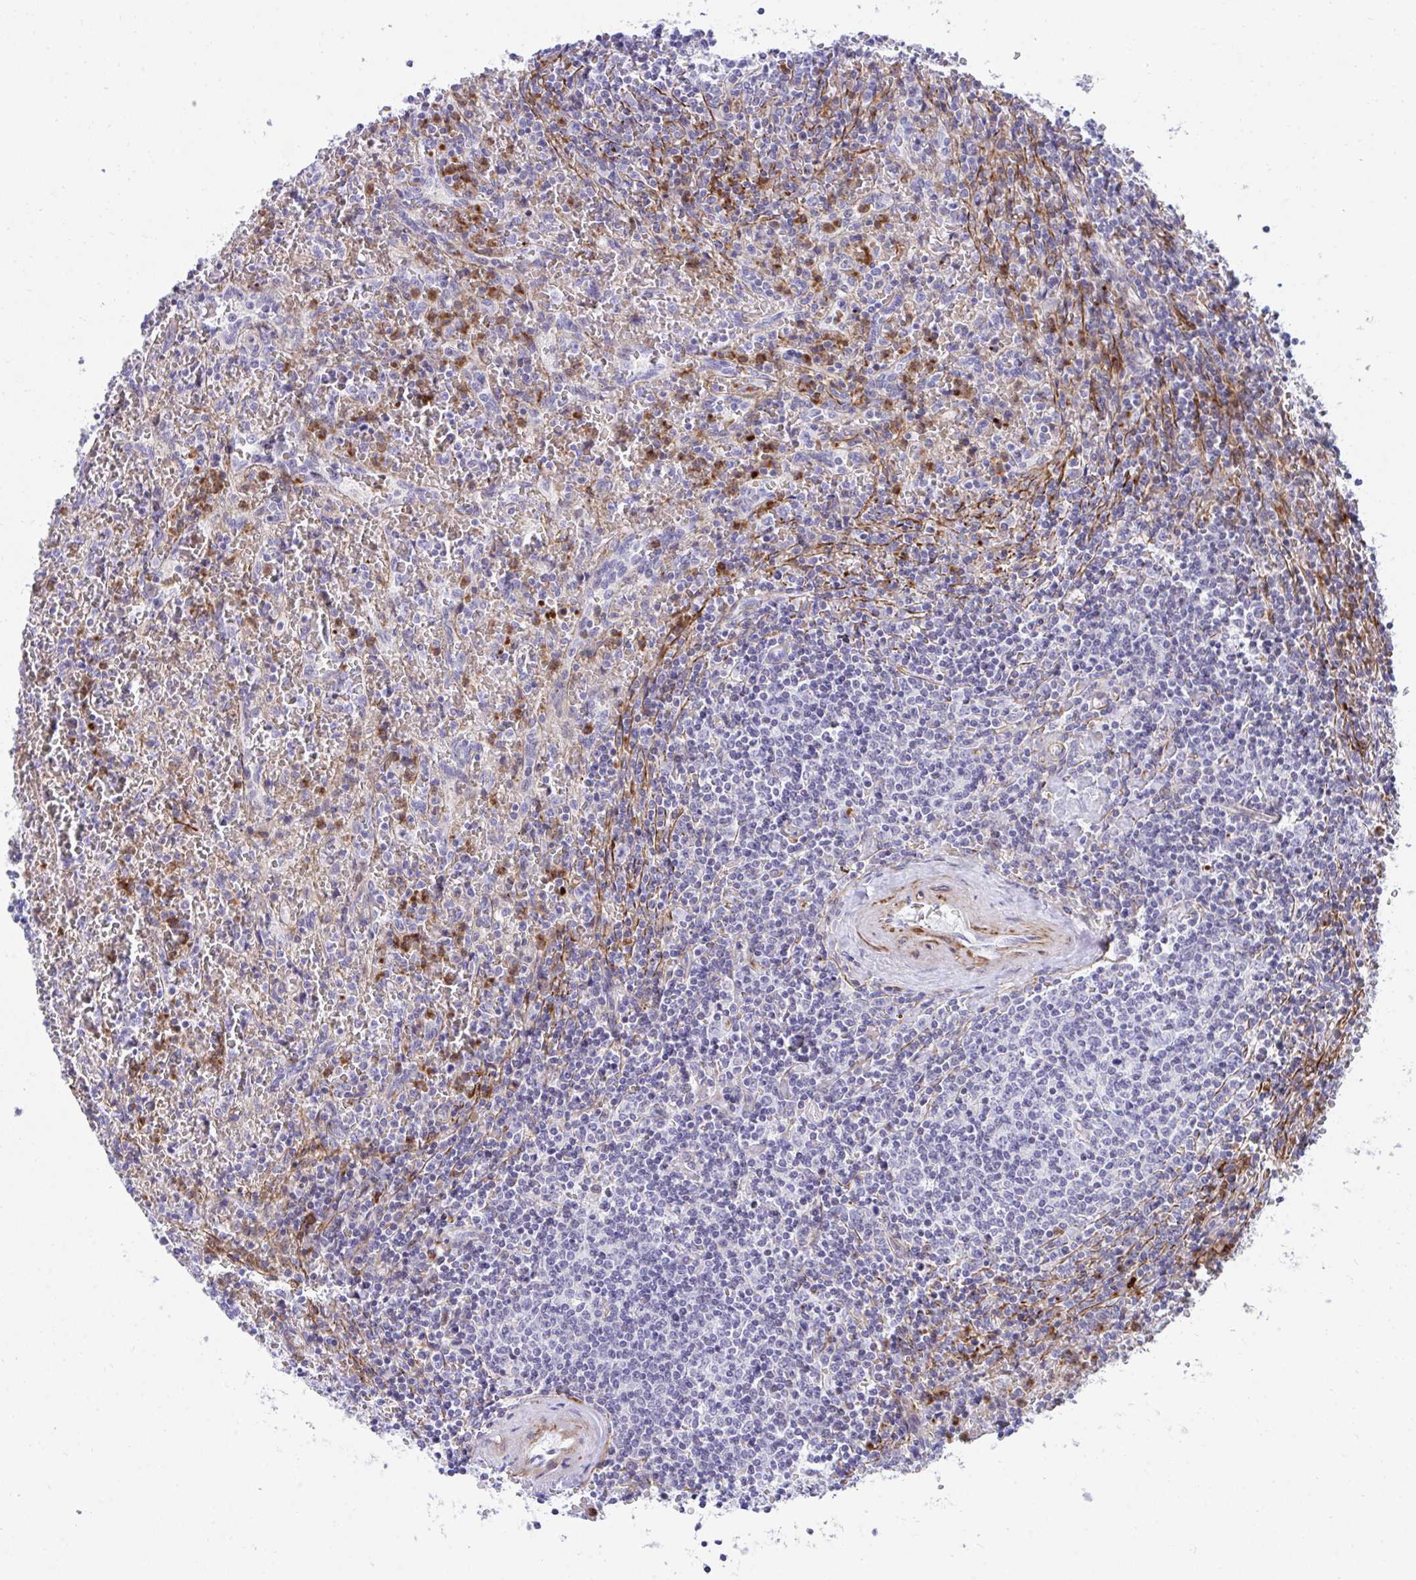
{"staining": {"intensity": "negative", "quantity": "none", "location": "none"}, "tissue": "lymphoma", "cell_type": "Tumor cells", "image_type": "cancer", "snomed": [{"axis": "morphology", "description": "Malignant lymphoma, non-Hodgkin's type, Low grade"}, {"axis": "topography", "description": "Spleen"}], "caption": "This is an immunohistochemistry image of human low-grade malignant lymphoma, non-Hodgkin's type. There is no expression in tumor cells.", "gene": "CSTB", "patient": {"sex": "female", "age": 64}}